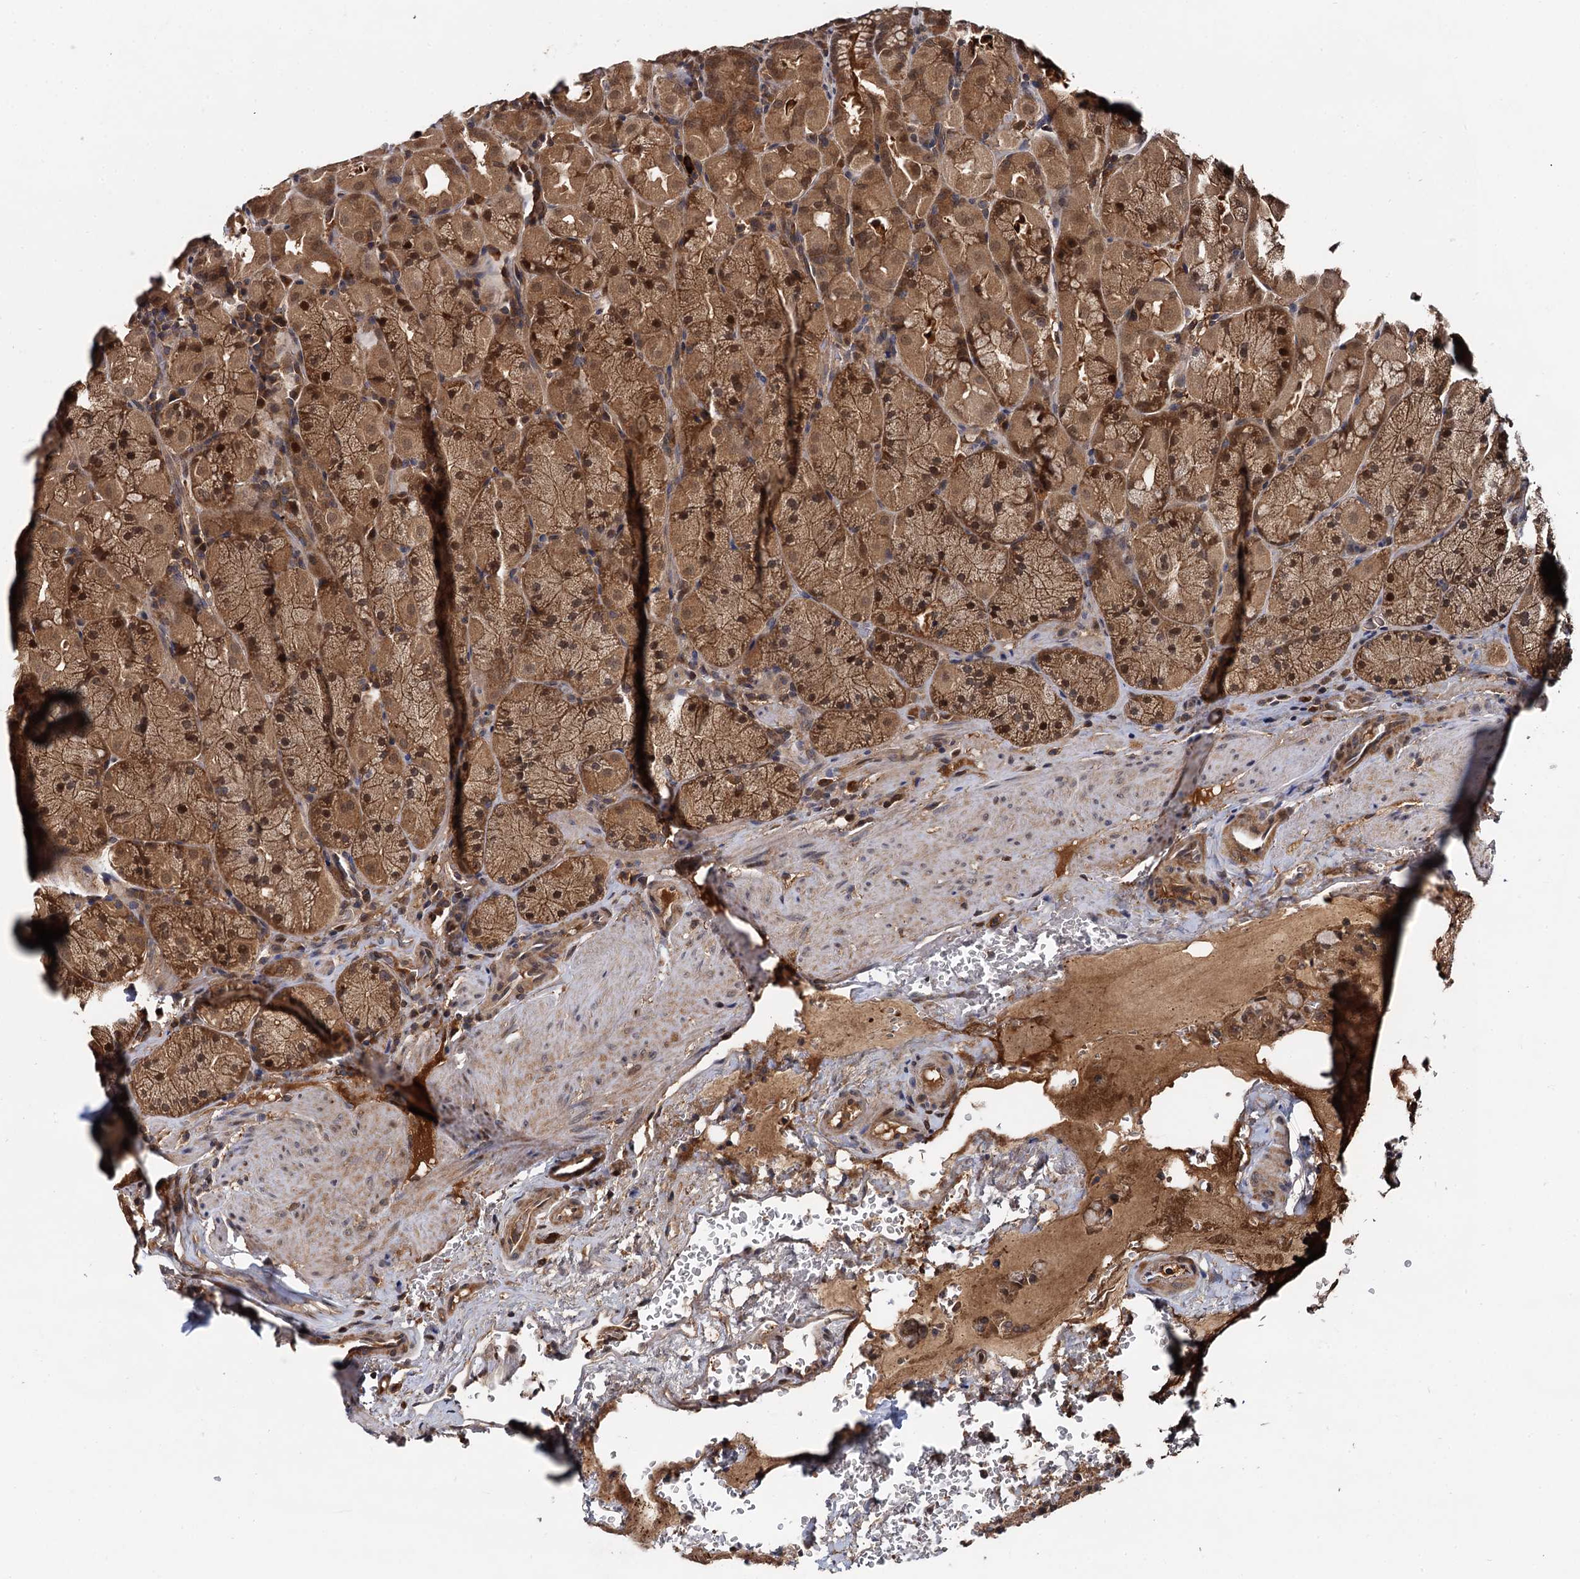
{"staining": {"intensity": "moderate", "quantity": ">75%", "location": "cytoplasmic/membranous,nuclear"}, "tissue": "stomach", "cell_type": "Glandular cells", "image_type": "normal", "snomed": [{"axis": "morphology", "description": "Normal tissue, NOS"}, {"axis": "topography", "description": "Stomach, upper"}, {"axis": "topography", "description": "Stomach, lower"}], "caption": "Immunohistochemical staining of benign human stomach demonstrates medium levels of moderate cytoplasmic/membranous,nuclear staining in about >75% of glandular cells. The staining is performed using DAB (3,3'-diaminobenzidine) brown chromogen to label protein expression. The nuclei are counter-stained blue using hematoxylin.", "gene": "SELENOP", "patient": {"sex": "male", "age": 80}}